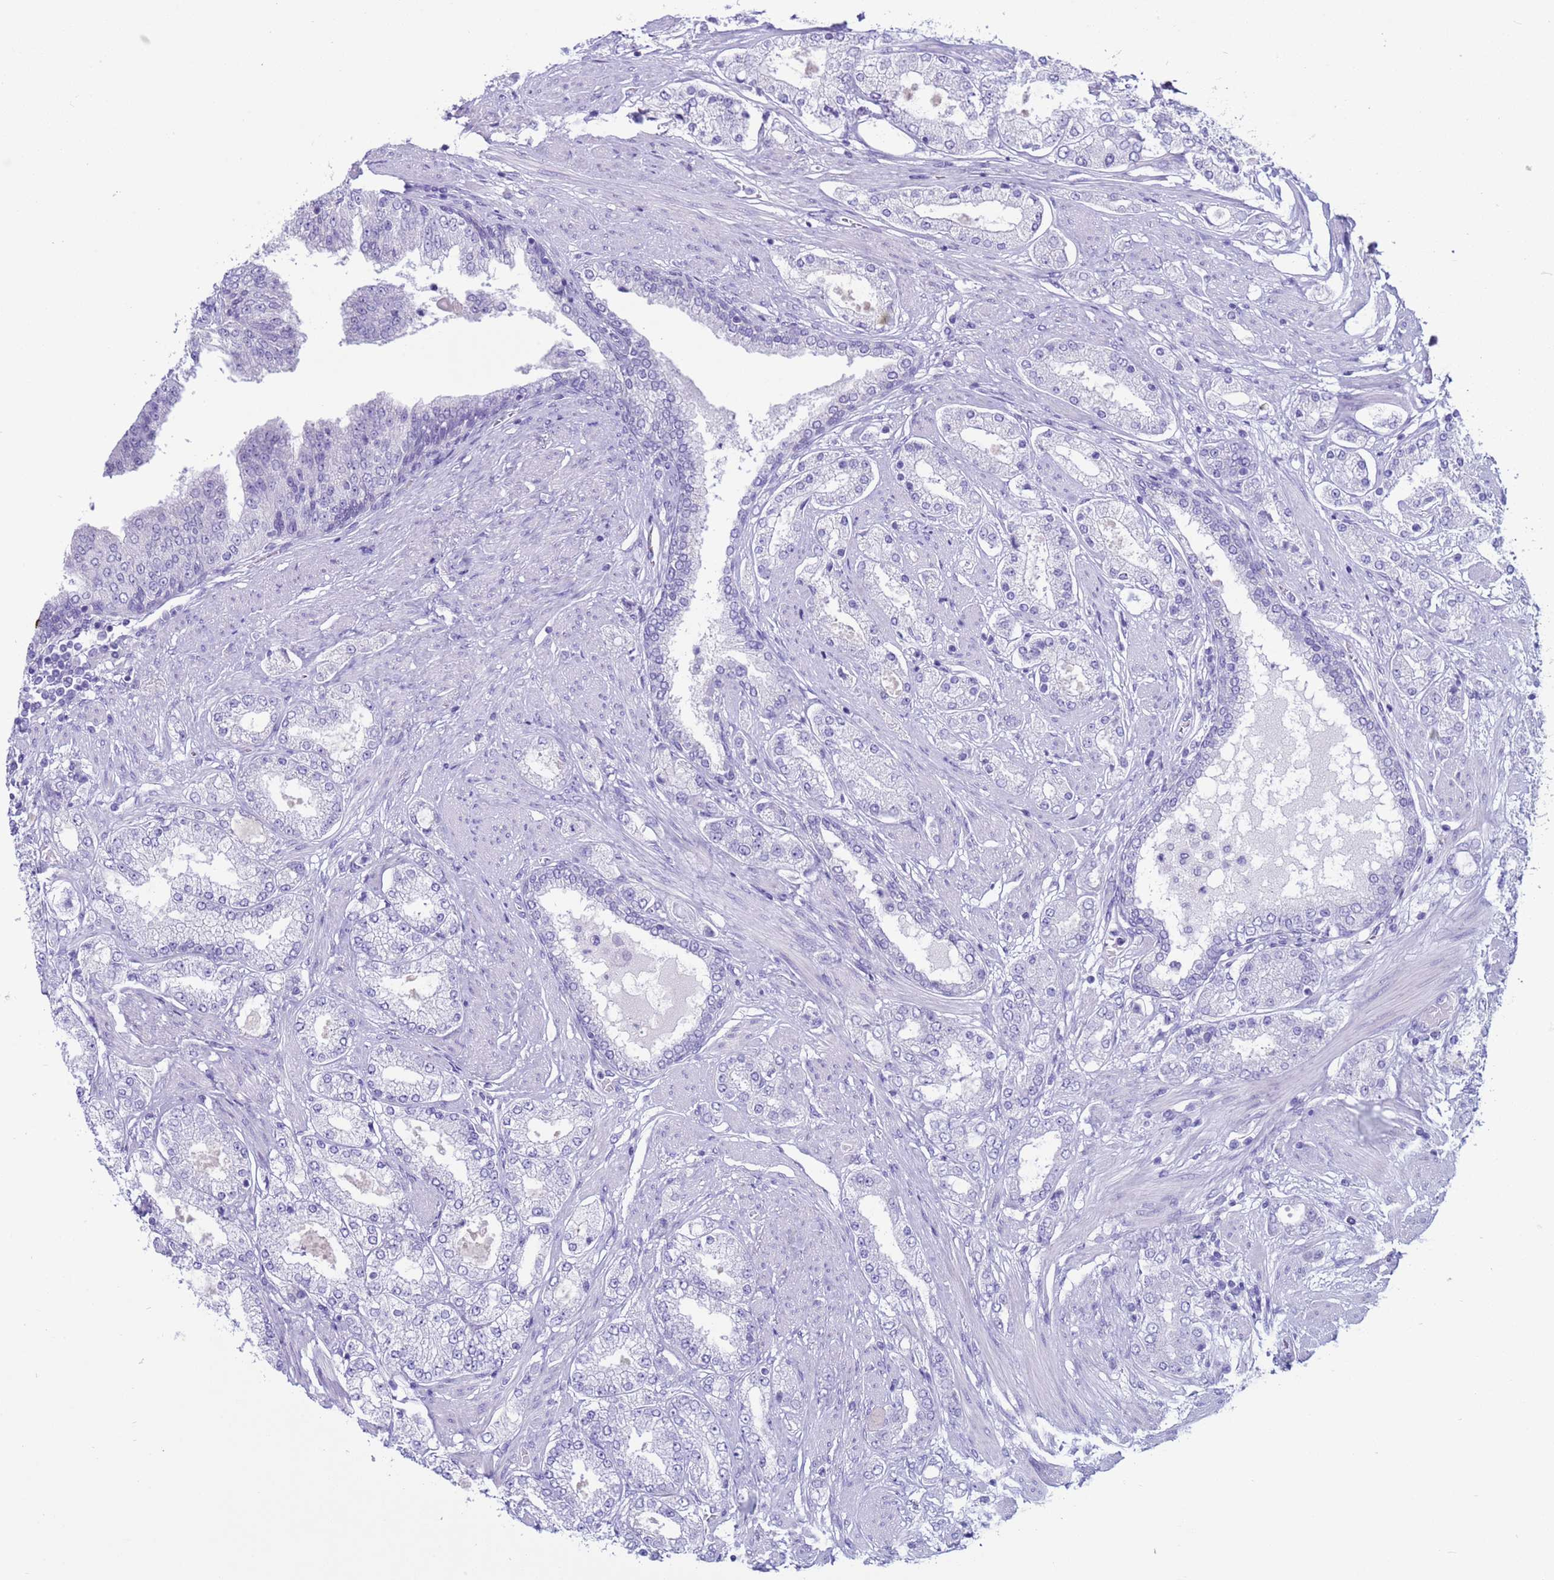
{"staining": {"intensity": "negative", "quantity": "none", "location": "none"}, "tissue": "prostate cancer", "cell_type": "Tumor cells", "image_type": "cancer", "snomed": [{"axis": "morphology", "description": "Adenocarcinoma, High grade"}, {"axis": "topography", "description": "Prostate"}], "caption": "High magnification brightfield microscopy of high-grade adenocarcinoma (prostate) stained with DAB (brown) and counterstained with hematoxylin (blue): tumor cells show no significant expression. (DAB immunohistochemistry (IHC) visualized using brightfield microscopy, high magnification).", "gene": "CST4", "patient": {"sex": "male", "age": 68}}